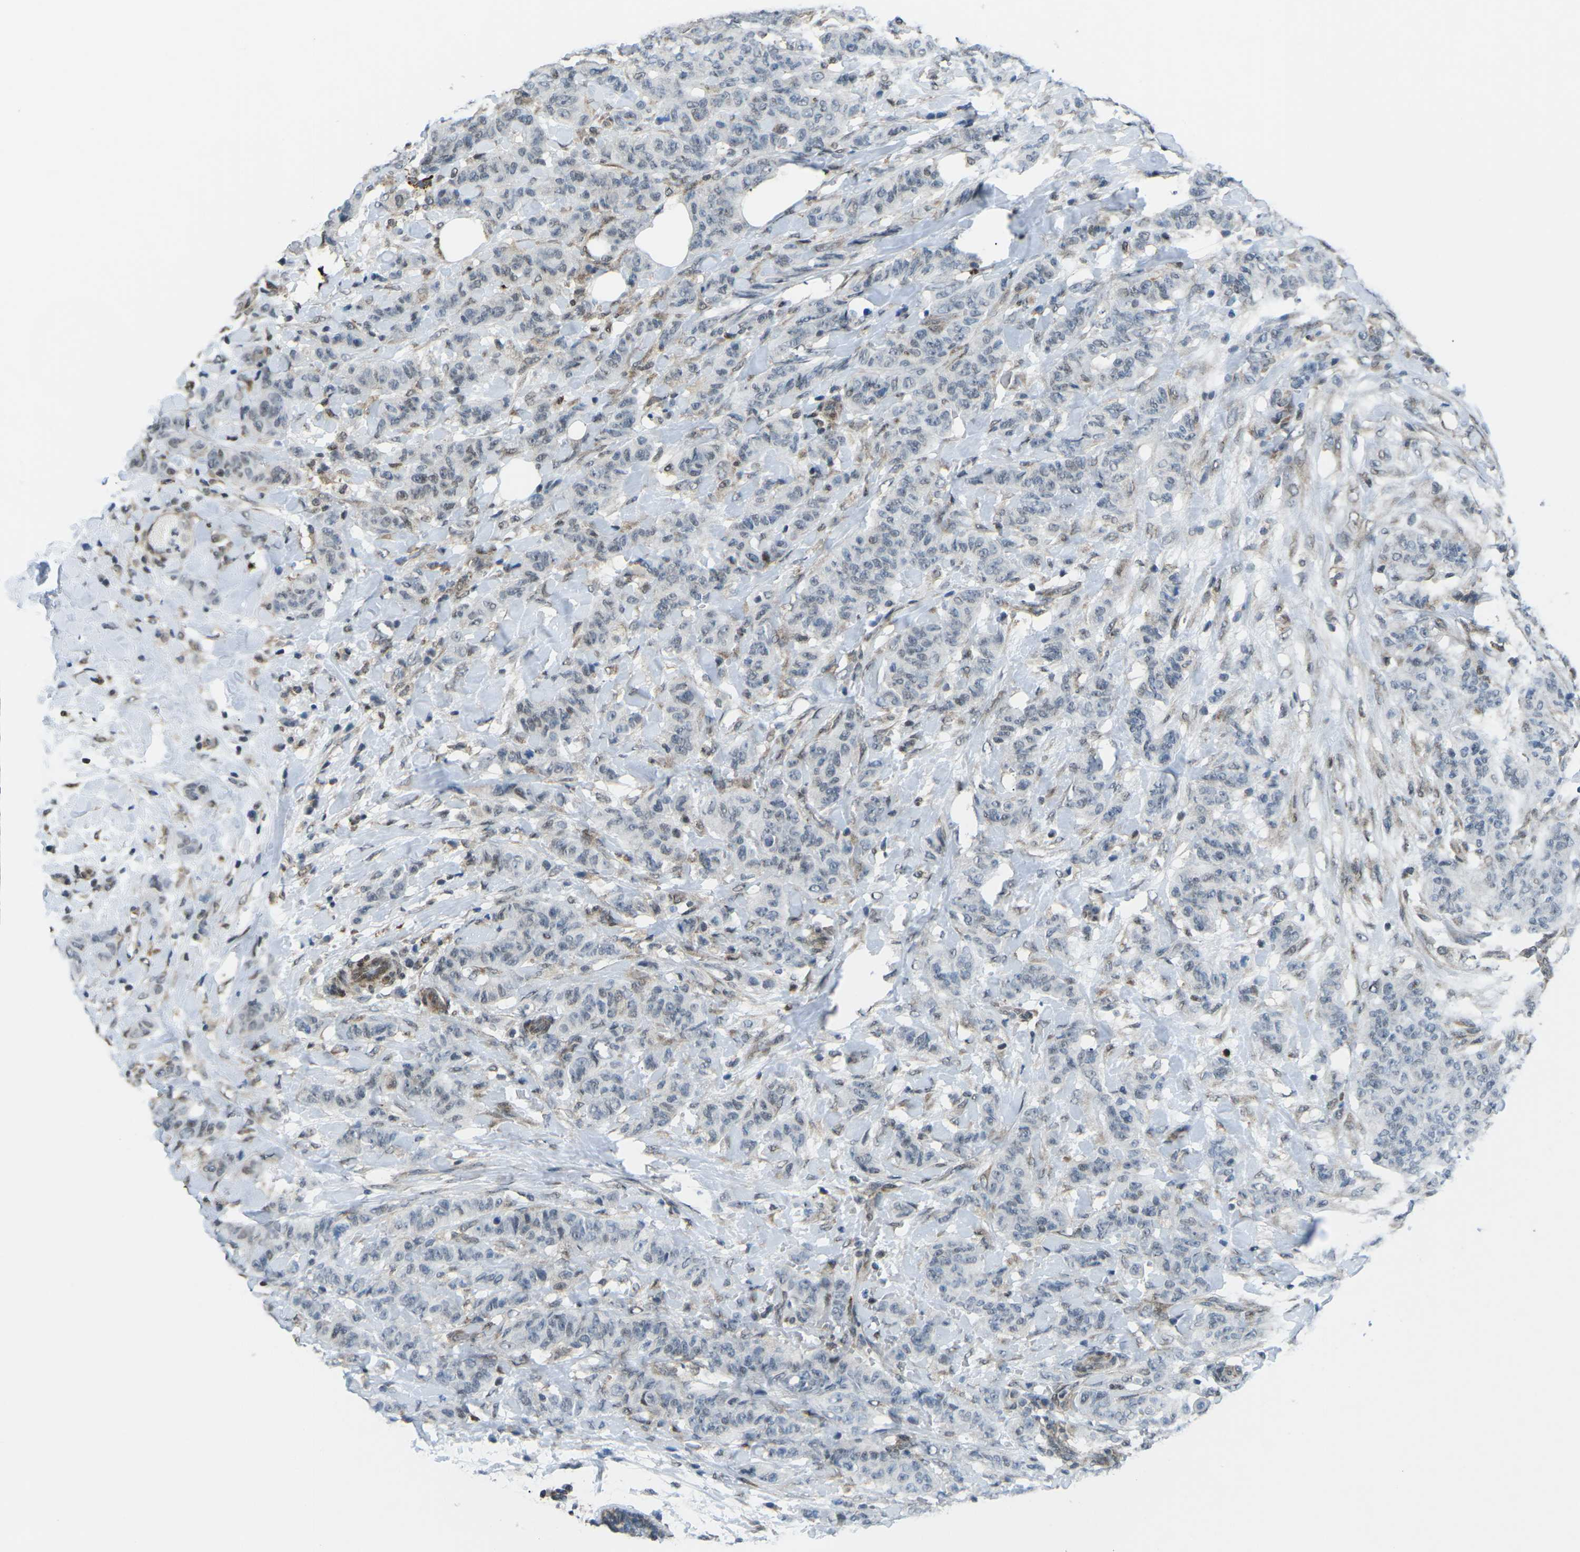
{"staining": {"intensity": "moderate", "quantity": "<25%", "location": "nuclear"}, "tissue": "breast cancer", "cell_type": "Tumor cells", "image_type": "cancer", "snomed": [{"axis": "morphology", "description": "Normal tissue, NOS"}, {"axis": "morphology", "description": "Duct carcinoma"}, {"axis": "topography", "description": "Breast"}], "caption": "Breast intraductal carcinoma stained with DAB (3,3'-diaminobenzidine) IHC demonstrates low levels of moderate nuclear staining in about <25% of tumor cells.", "gene": "MBNL1", "patient": {"sex": "female", "age": 40}}